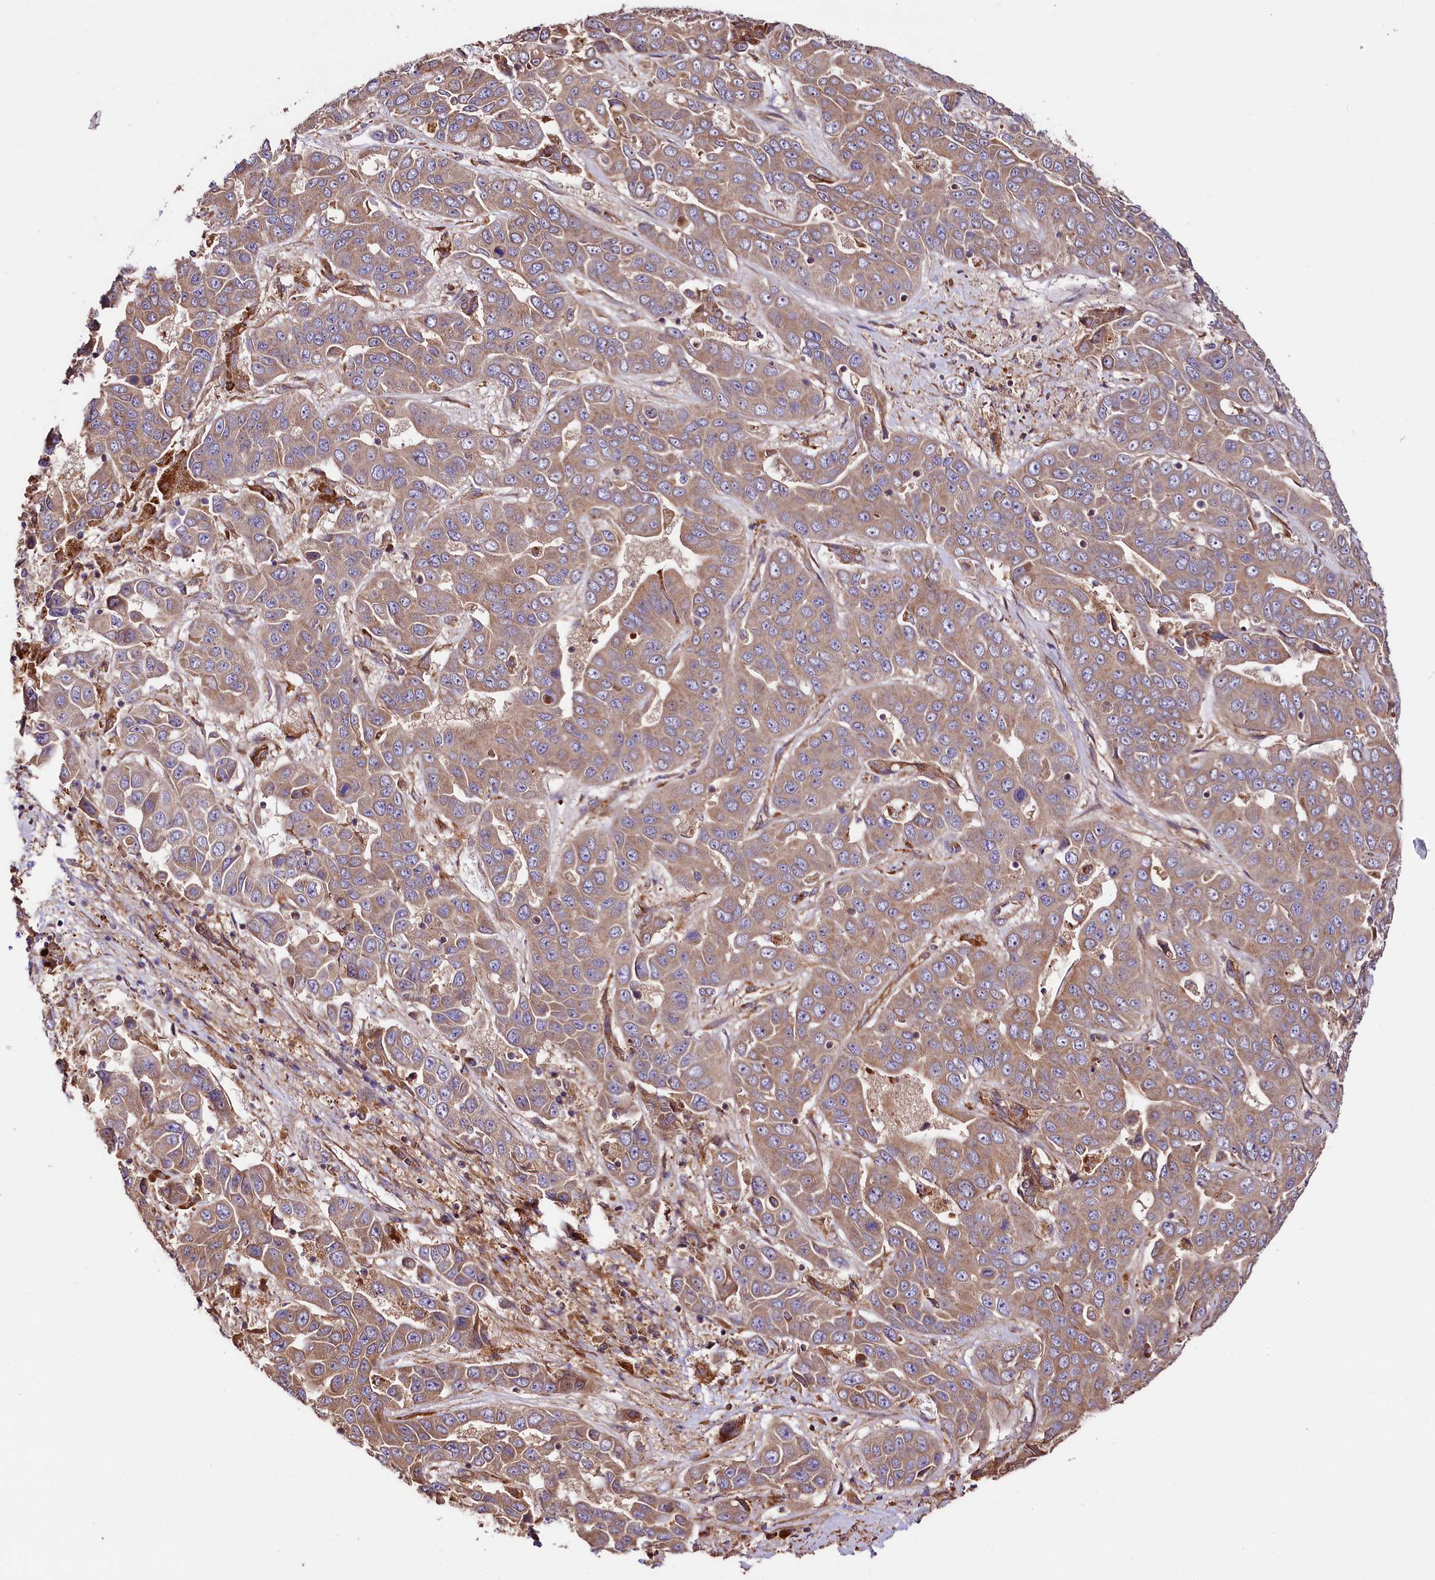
{"staining": {"intensity": "moderate", "quantity": ">75%", "location": "cytoplasmic/membranous"}, "tissue": "liver cancer", "cell_type": "Tumor cells", "image_type": "cancer", "snomed": [{"axis": "morphology", "description": "Cholangiocarcinoma"}, {"axis": "topography", "description": "Liver"}], "caption": "There is medium levels of moderate cytoplasmic/membranous staining in tumor cells of cholangiocarcinoma (liver), as demonstrated by immunohistochemical staining (brown color).", "gene": "CEP295", "patient": {"sex": "female", "age": 52}}